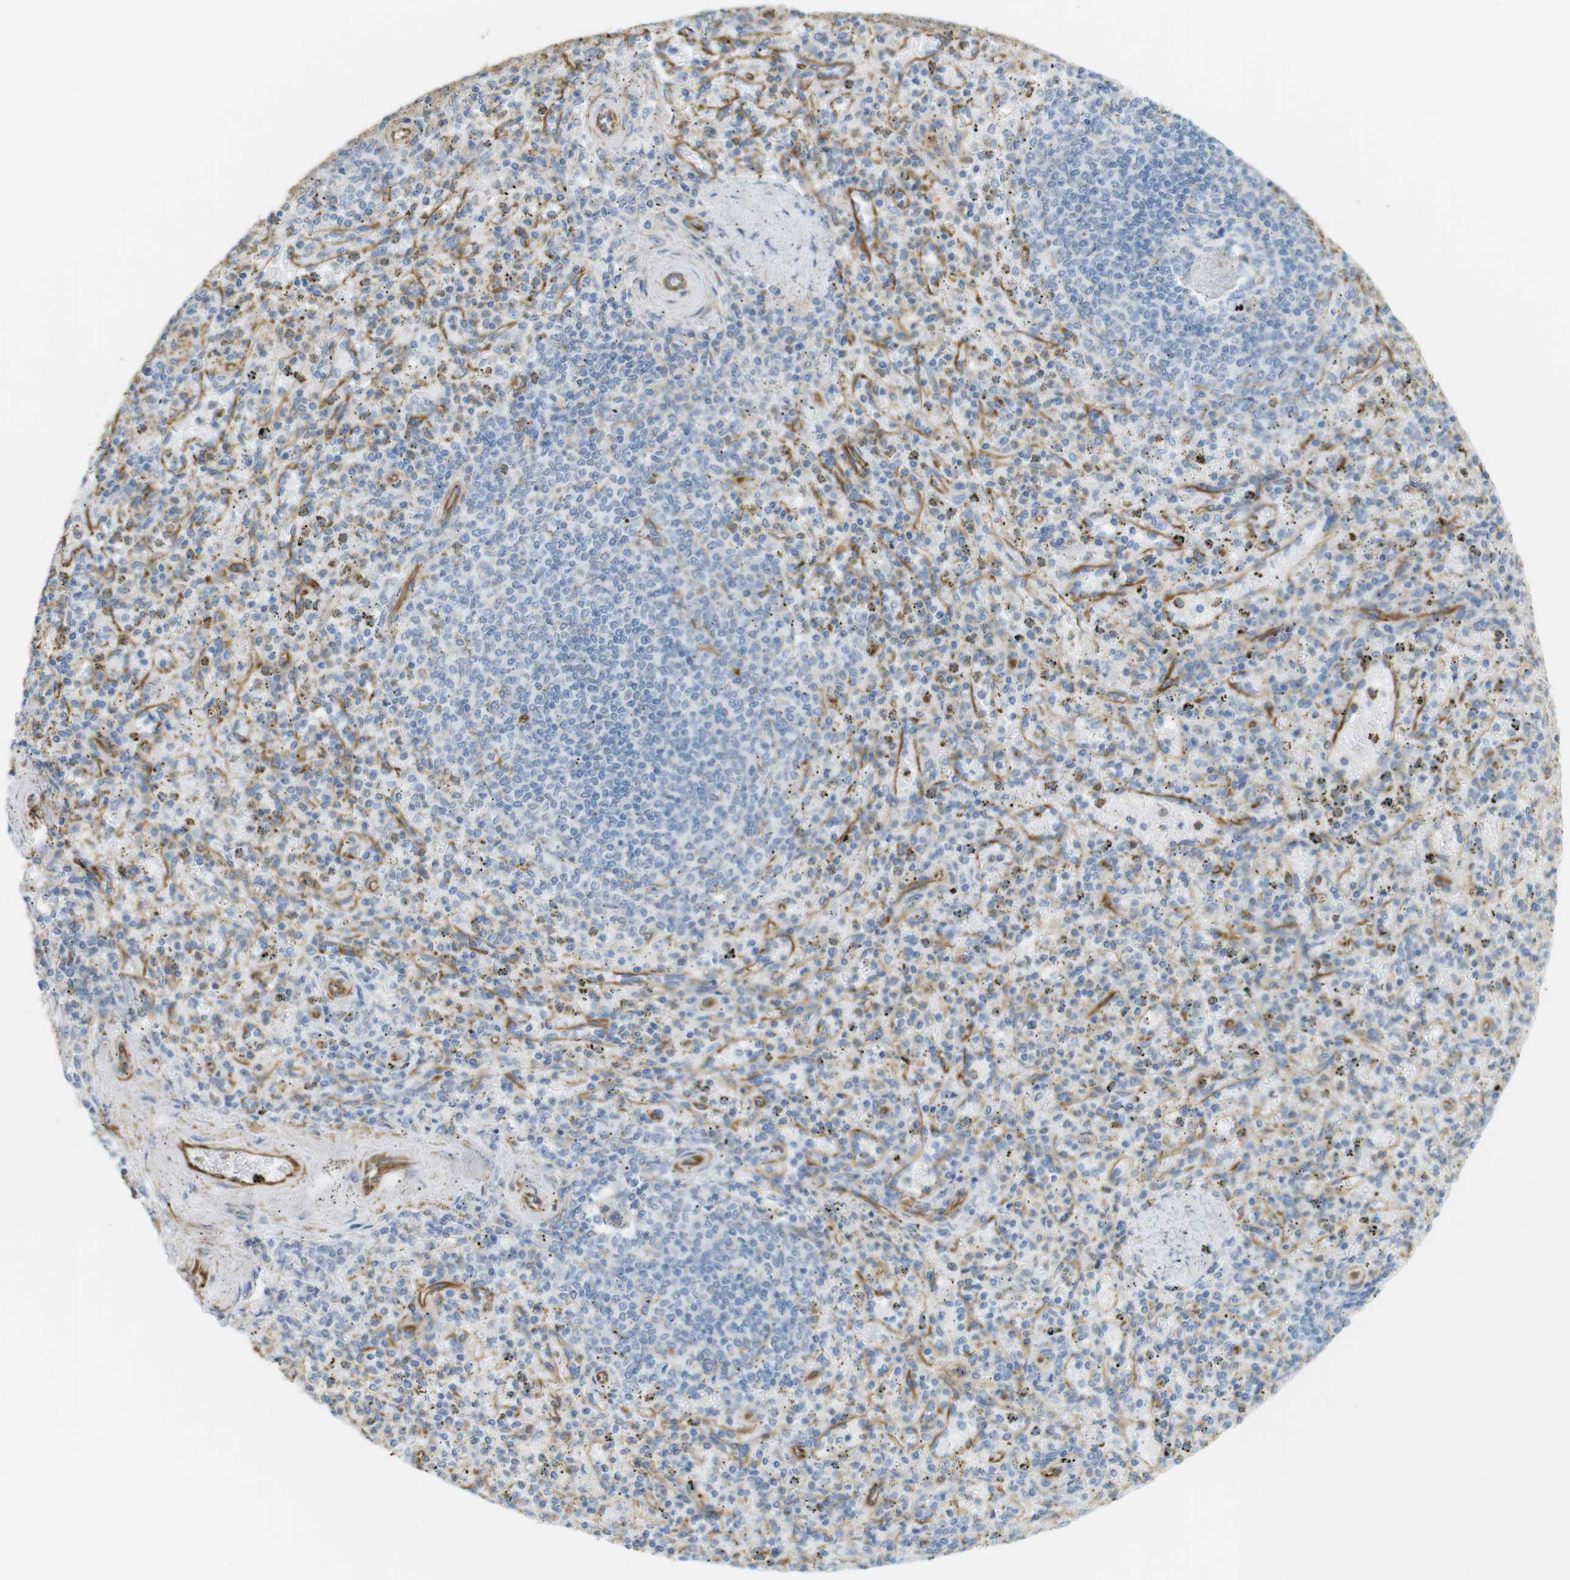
{"staining": {"intensity": "negative", "quantity": "none", "location": "none"}, "tissue": "spleen", "cell_type": "Cells in red pulp", "image_type": "normal", "snomed": [{"axis": "morphology", "description": "Normal tissue, NOS"}, {"axis": "topography", "description": "Spleen"}], "caption": "There is no significant staining in cells in red pulp of spleen. (DAB (3,3'-diaminobenzidine) IHC with hematoxylin counter stain).", "gene": "MS4A10", "patient": {"sex": "male", "age": 72}}